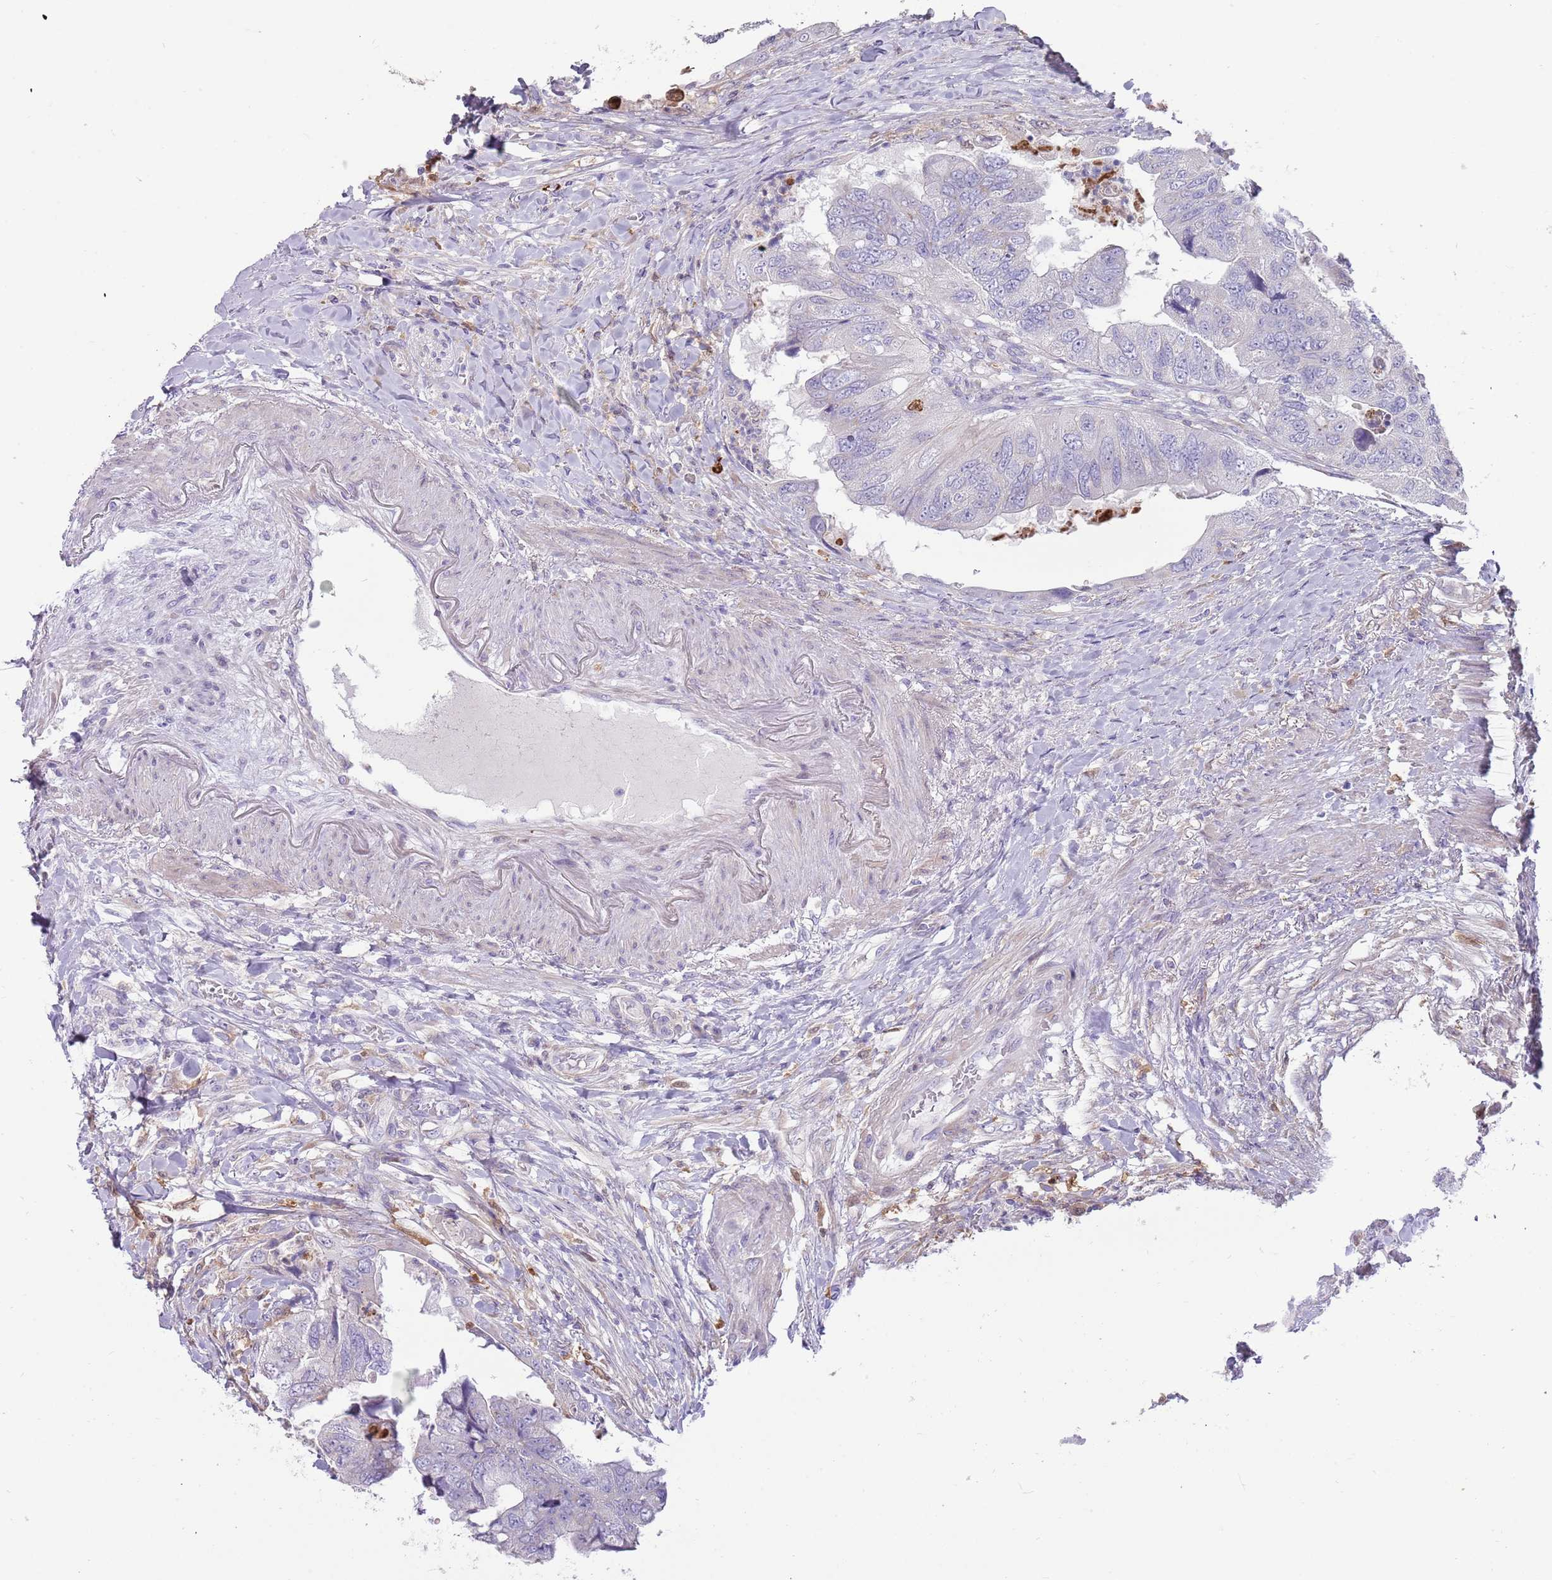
{"staining": {"intensity": "negative", "quantity": "none", "location": "none"}, "tissue": "colorectal cancer", "cell_type": "Tumor cells", "image_type": "cancer", "snomed": [{"axis": "morphology", "description": "Adenocarcinoma, NOS"}, {"axis": "topography", "description": "Rectum"}], "caption": "The histopathology image shows no significant expression in tumor cells of adenocarcinoma (colorectal).", "gene": "DIPK1C", "patient": {"sex": "male", "age": 63}}